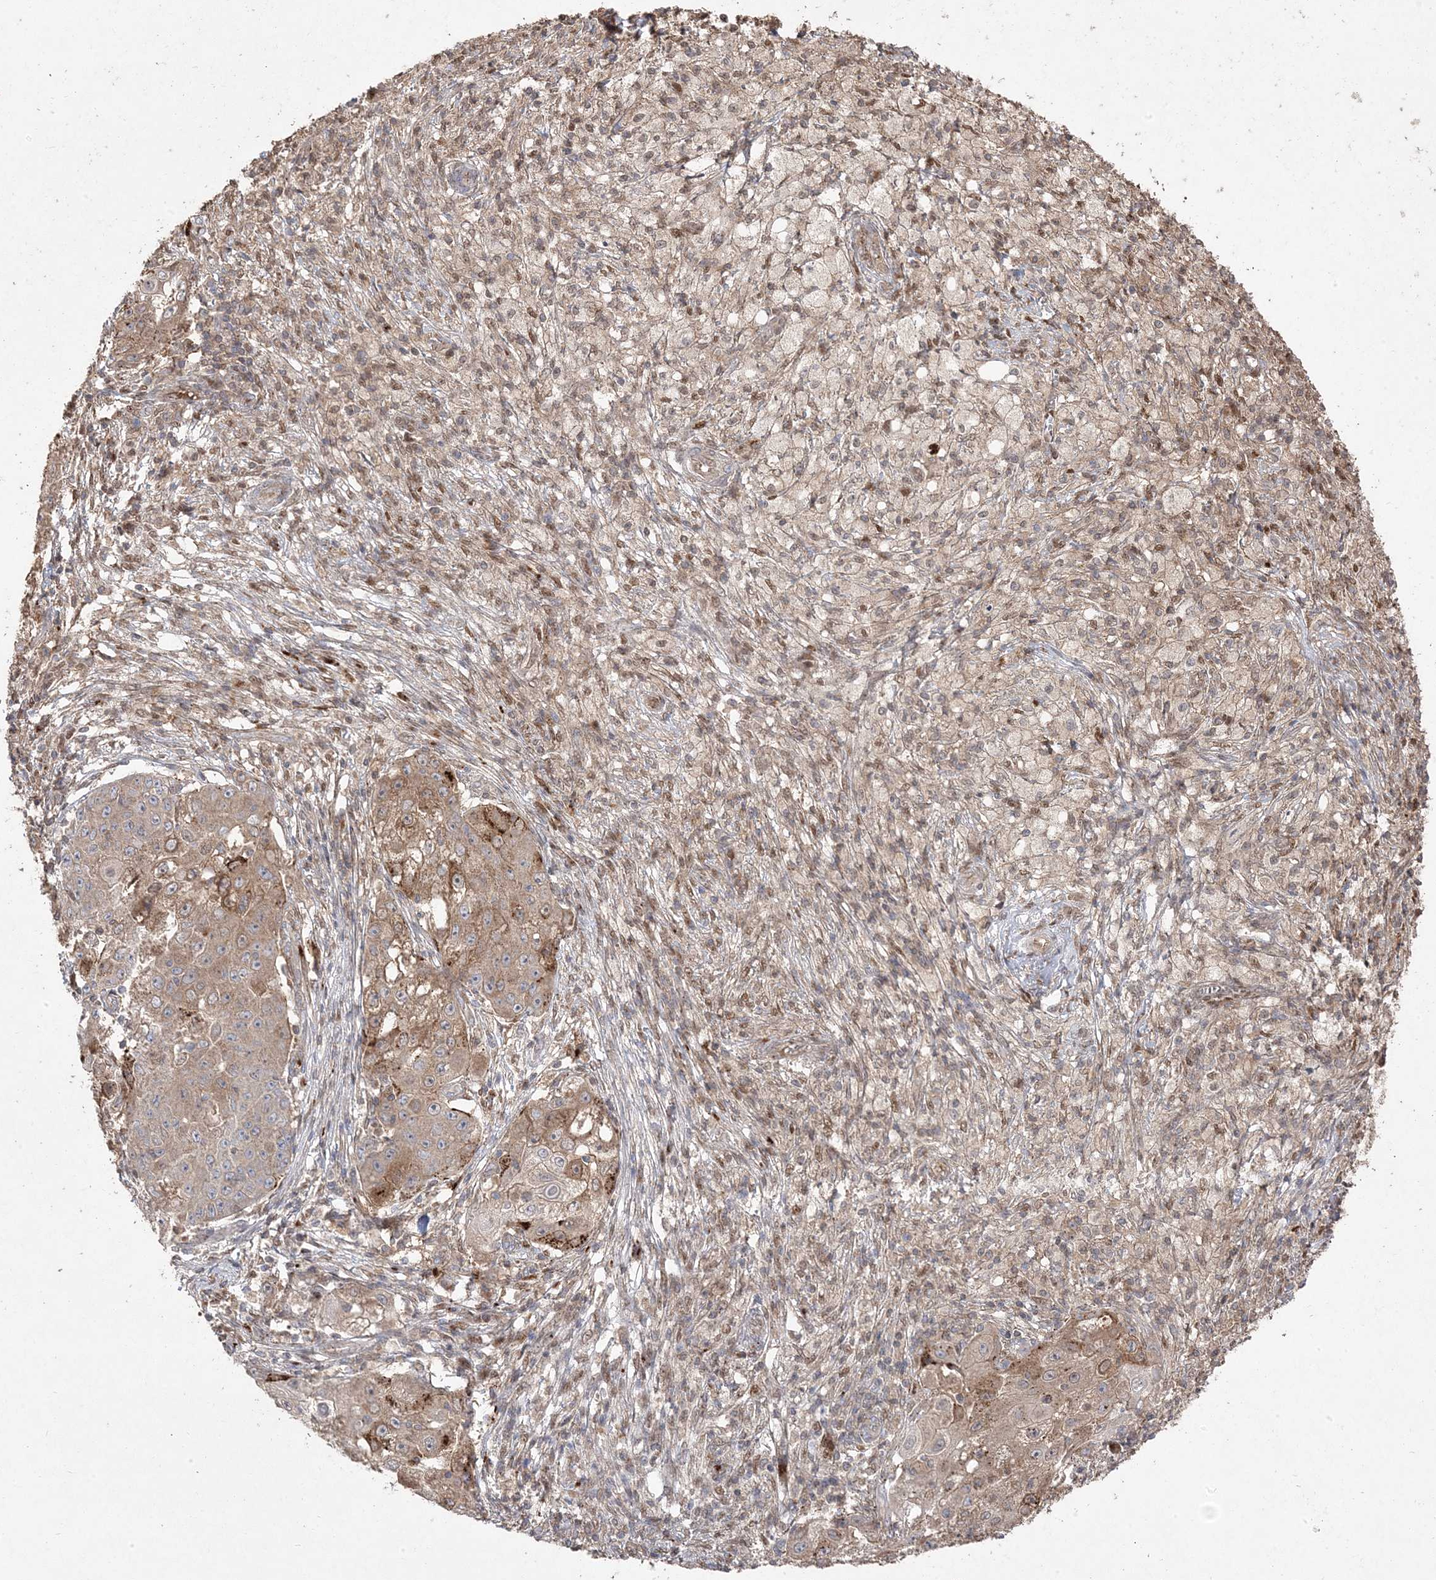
{"staining": {"intensity": "moderate", "quantity": "25%-75%", "location": "cytoplasmic/membranous"}, "tissue": "ovarian cancer", "cell_type": "Tumor cells", "image_type": "cancer", "snomed": [{"axis": "morphology", "description": "Carcinoma, endometroid"}, {"axis": "topography", "description": "Ovary"}], "caption": "The histopathology image exhibits staining of ovarian cancer, revealing moderate cytoplasmic/membranous protein positivity (brown color) within tumor cells.", "gene": "PPOX", "patient": {"sex": "female", "age": 42}}